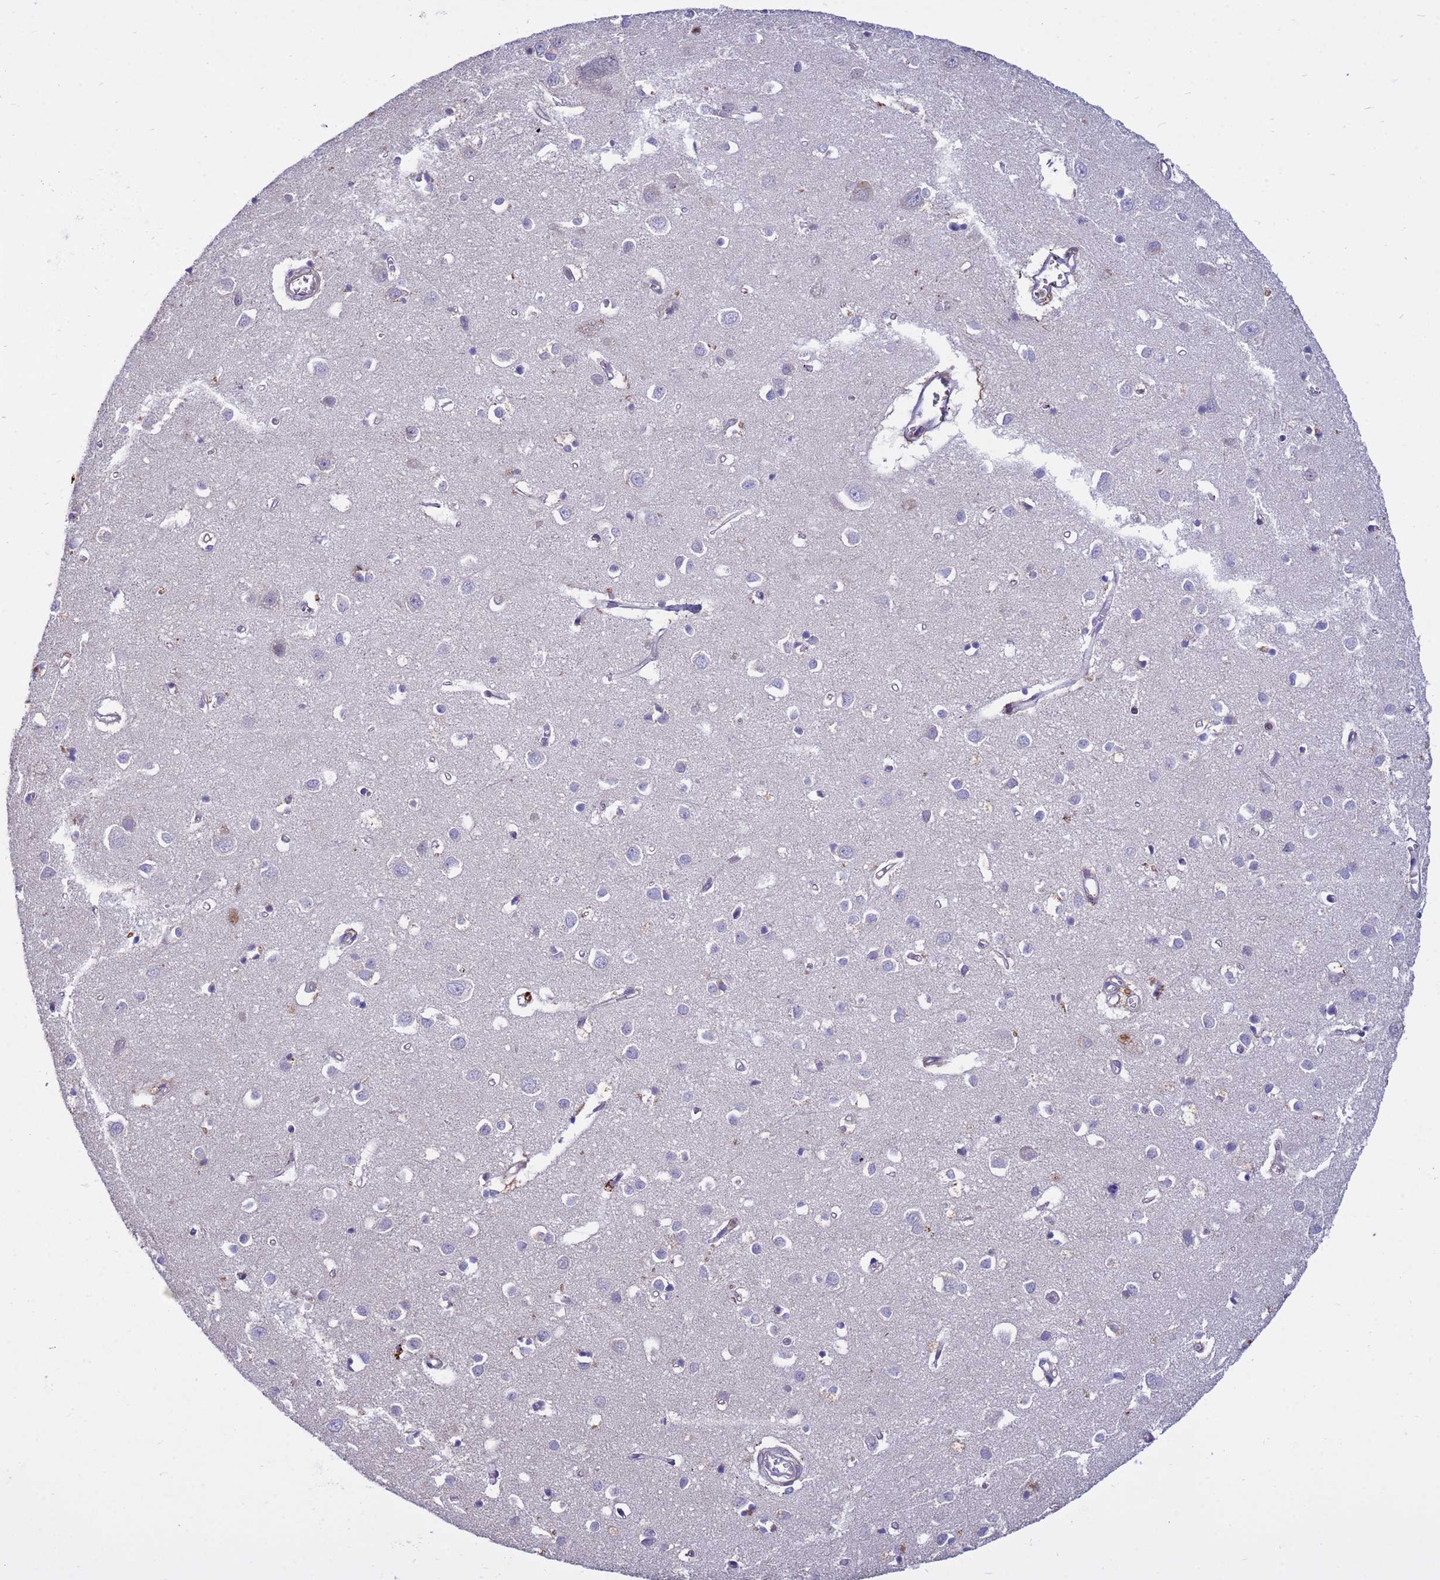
{"staining": {"intensity": "weak", "quantity": "25%-75%", "location": "cytoplasmic/membranous"}, "tissue": "cerebral cortex", "cell_type": "Endothelial cells", "image_type": "normal", "snomed": [{"axis": "morphology", "description": "Normal tissue, NOS"}, {"axis": "topography", "description": "Cerebral cortex"}], "caption": "Cerebral cortex stained with IHC reveals weak cytoplasmic/membranous positivity in approximately 25%-75% of endothelial cells. (Brightfield microscopy of DAB IHC at high magnification).", "gene": "TUBGCP3", "patient": {"sex": "female", "age": 64}}